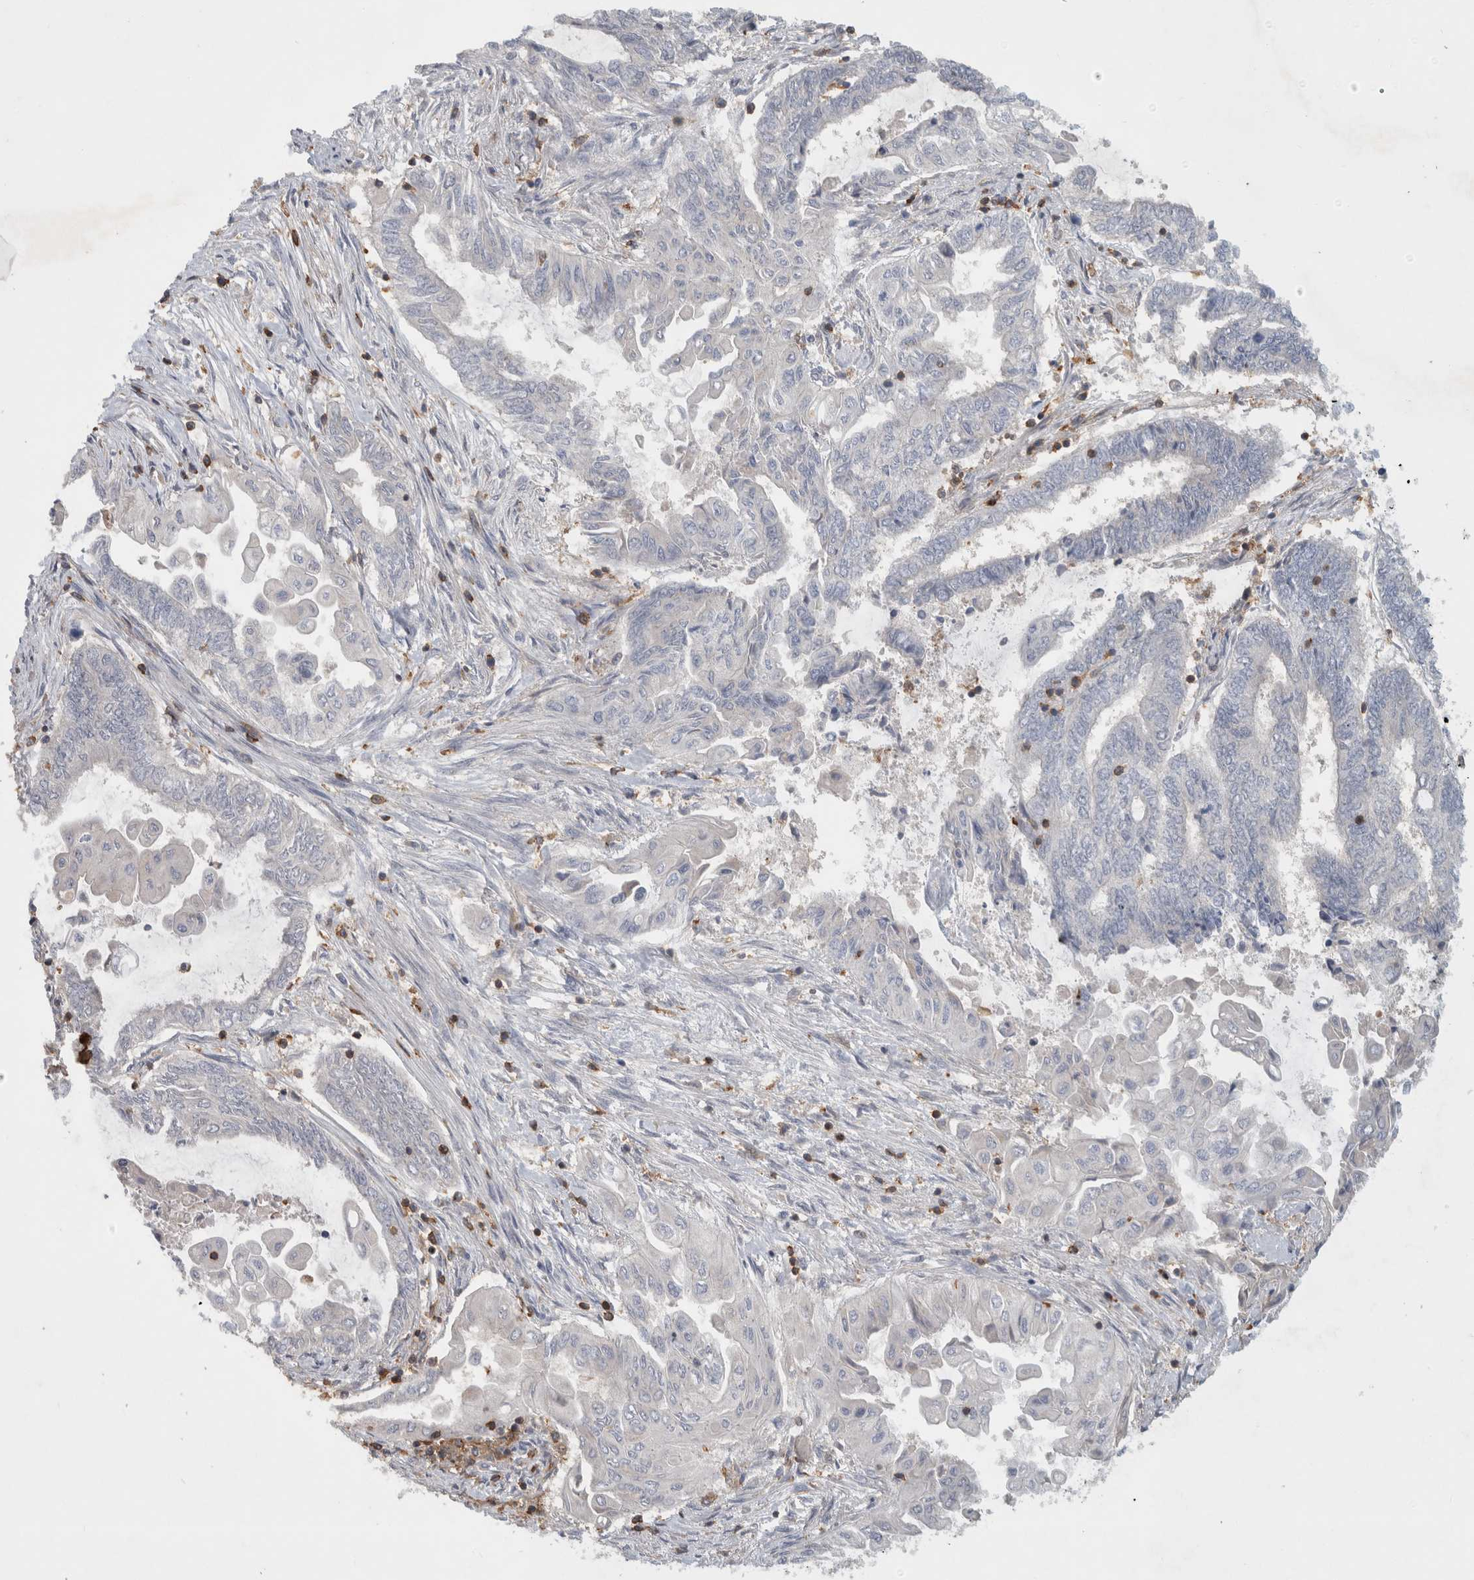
{"staining": {"intensity": "negative", "quantity": "none", "location": "none"}, "tissue": "endometrial cancer", "cell_type": "Tumor cells", "image_type": "cancer", "snomed": [{"axis": "morphology", "description": "Adenocarcinoma, NOS"}, {"axis": "topography", "description": "Uterus"}, {"axis": "topography", "description": "Endometrium"}], "caption": "Adenocarcinoma (endometrial) was stained to show a protein in brown. There is no significant positivity in tumor cells.", "gene": "GFRA2", "patient": {"sex": "female", "age": 70}}